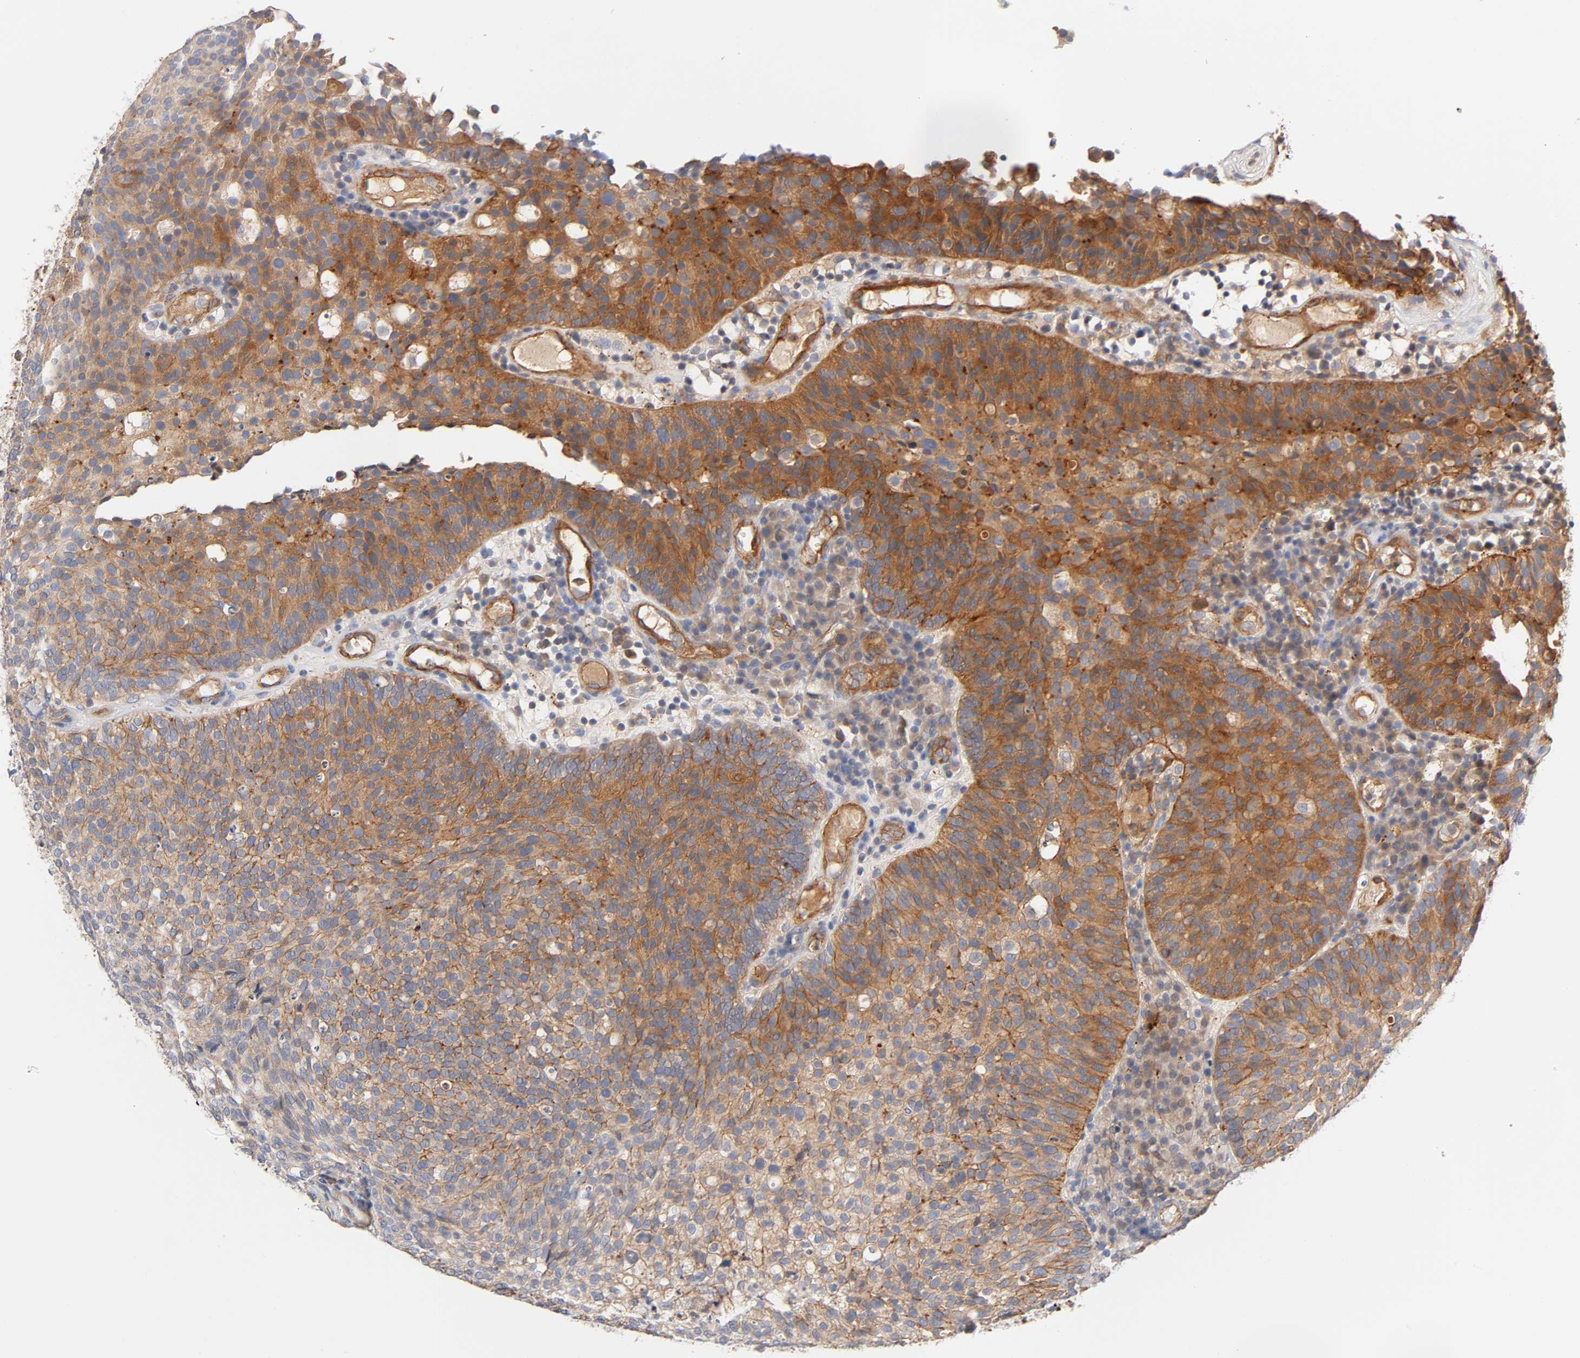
{"staining": {"intensity": "strong", "quantity": ">75%", "location": "cytoplasmic/membranous"}, "tissue": "urothelial cancer", "cell_type": "Tumor cells", "image_type": "cancer", "snomed": [{"axis": "morphology", "description": "Urothelial carcinoma, Low grade"}, {"axis": "topography", "description": "Urinary bladder"}], "caption": "An image of human low-grade urothelial carcinoma stained for a protein demonstrates strong cytoplasmic/membranous brown staining in tumor cells.", "gene": "STRN3", "patient": {"sex": "male", "age": 85}}